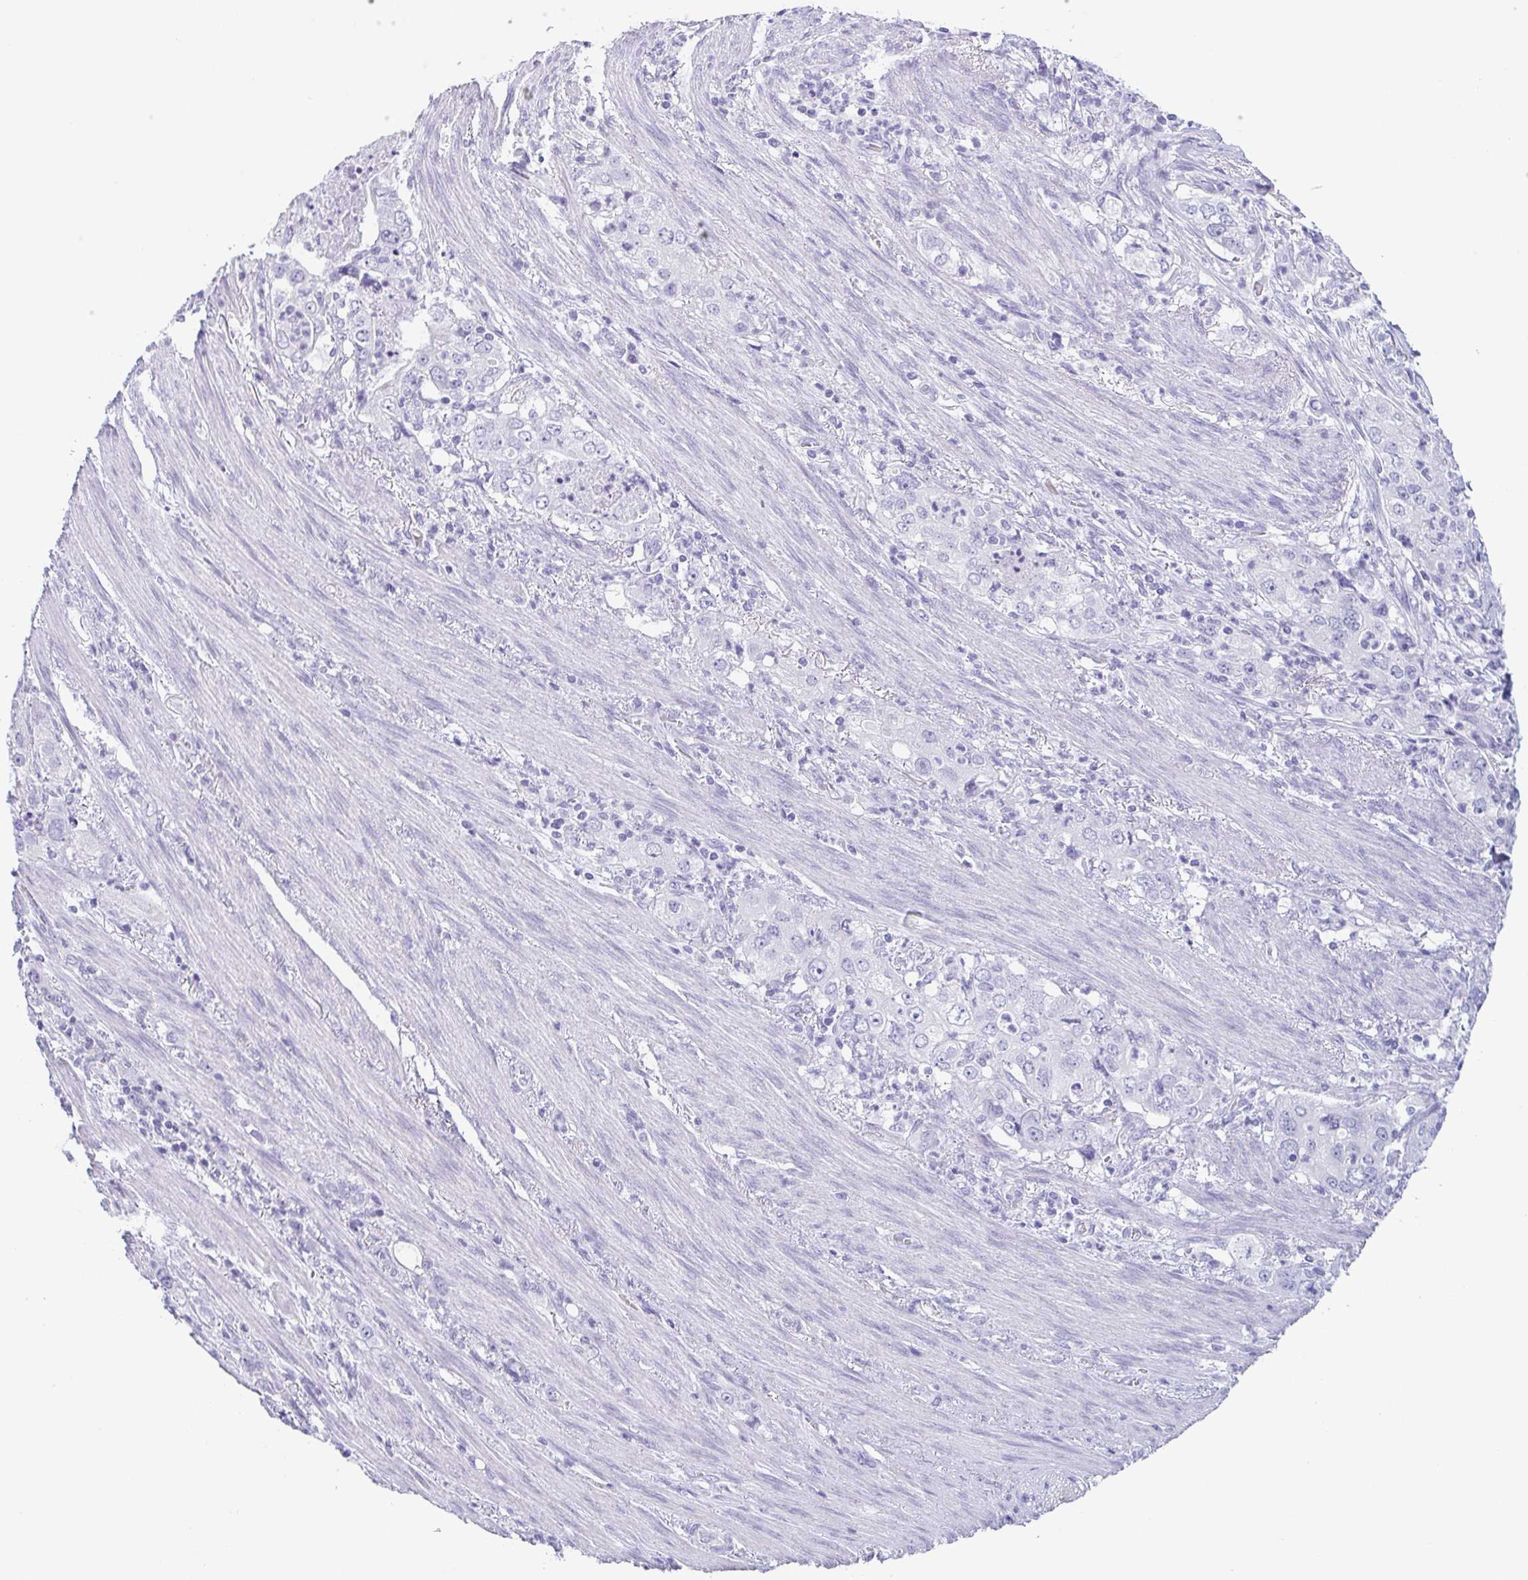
{"staining": {"intensity": "negative", "quantity": "none", "location": "none"}, "tissue": "stomach cancer", "cell_type": "Tumor cells", "image_type": "cancer", "snomed": [{"axis": "morphology", "description": "Adenocarcinoma, NOS"}, {"axis": "topography", "description": "Stomach, upper"}], "caption": "DAB (3,3'-diaminobenzidine) immunohistochemical staining of stomach cancer (adenocarcinoma) exhibits no significant expression in tumor cells. (DAB (3,3'-diaminobenzidine) immunohistochemistry, high magnification).", "gene": "PRR27", "patient": {"sex": "male", "age": 75}}